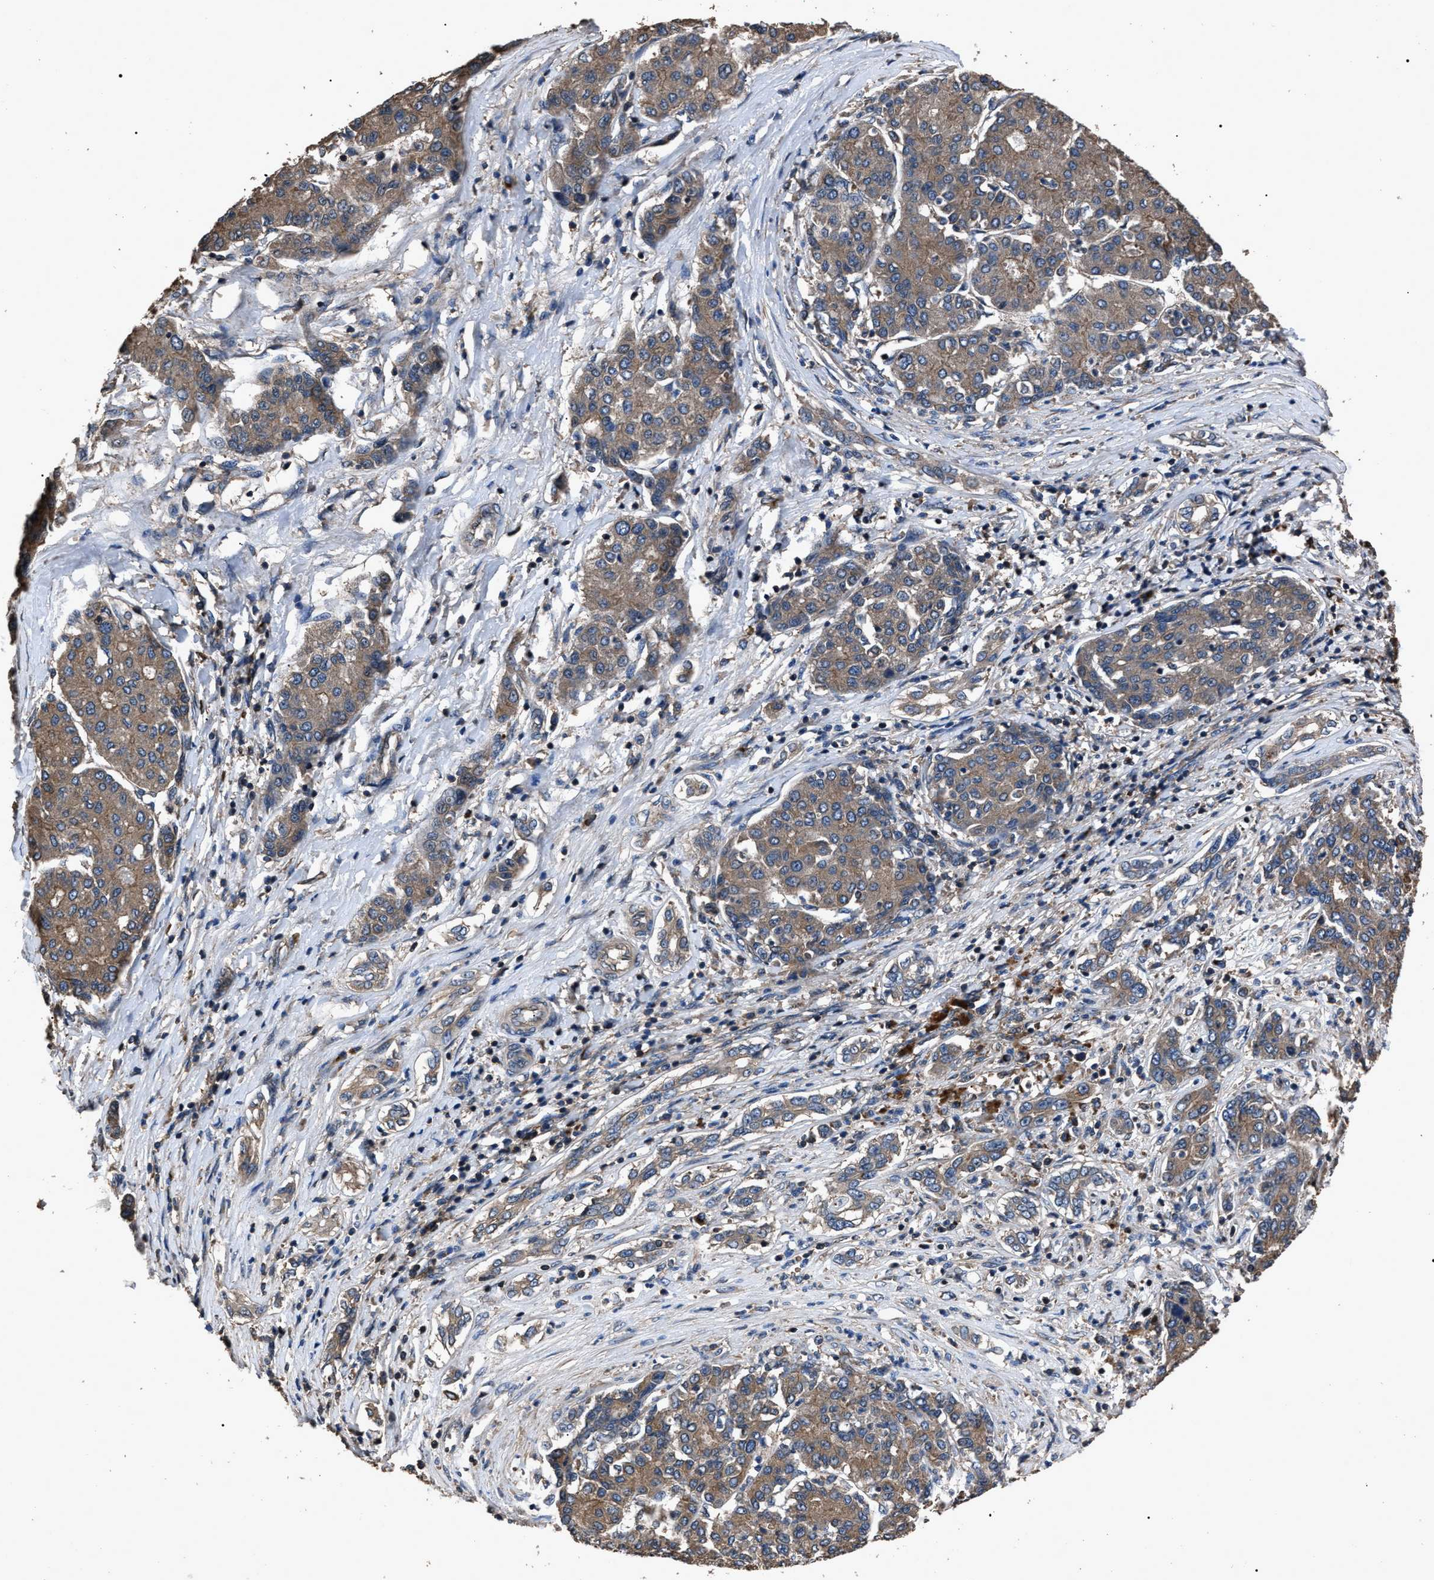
{"staining": {"intensity": "moderate", "quantity": ">75%", "location": "cytoplasmic/membranous"}, "tissue": "liver cancer", "cell_type": "Tumor cells", "image_type": "cancer", "snomed": [{"axis": "morphology", "description": "Carcinoma, Hepatocellular, NOS"}, {"axis": "topography", "description": "Liver"}], "caption": "IHC micrograph of human liver hepatocellular carcinoma stained for a protein (brown), which reveals medium levels of moderate cytoplasmic/membranous staining in about >75% of tumor cells.", "gene": "RNF216", "patient": {"sex": "male", "age": 65}}